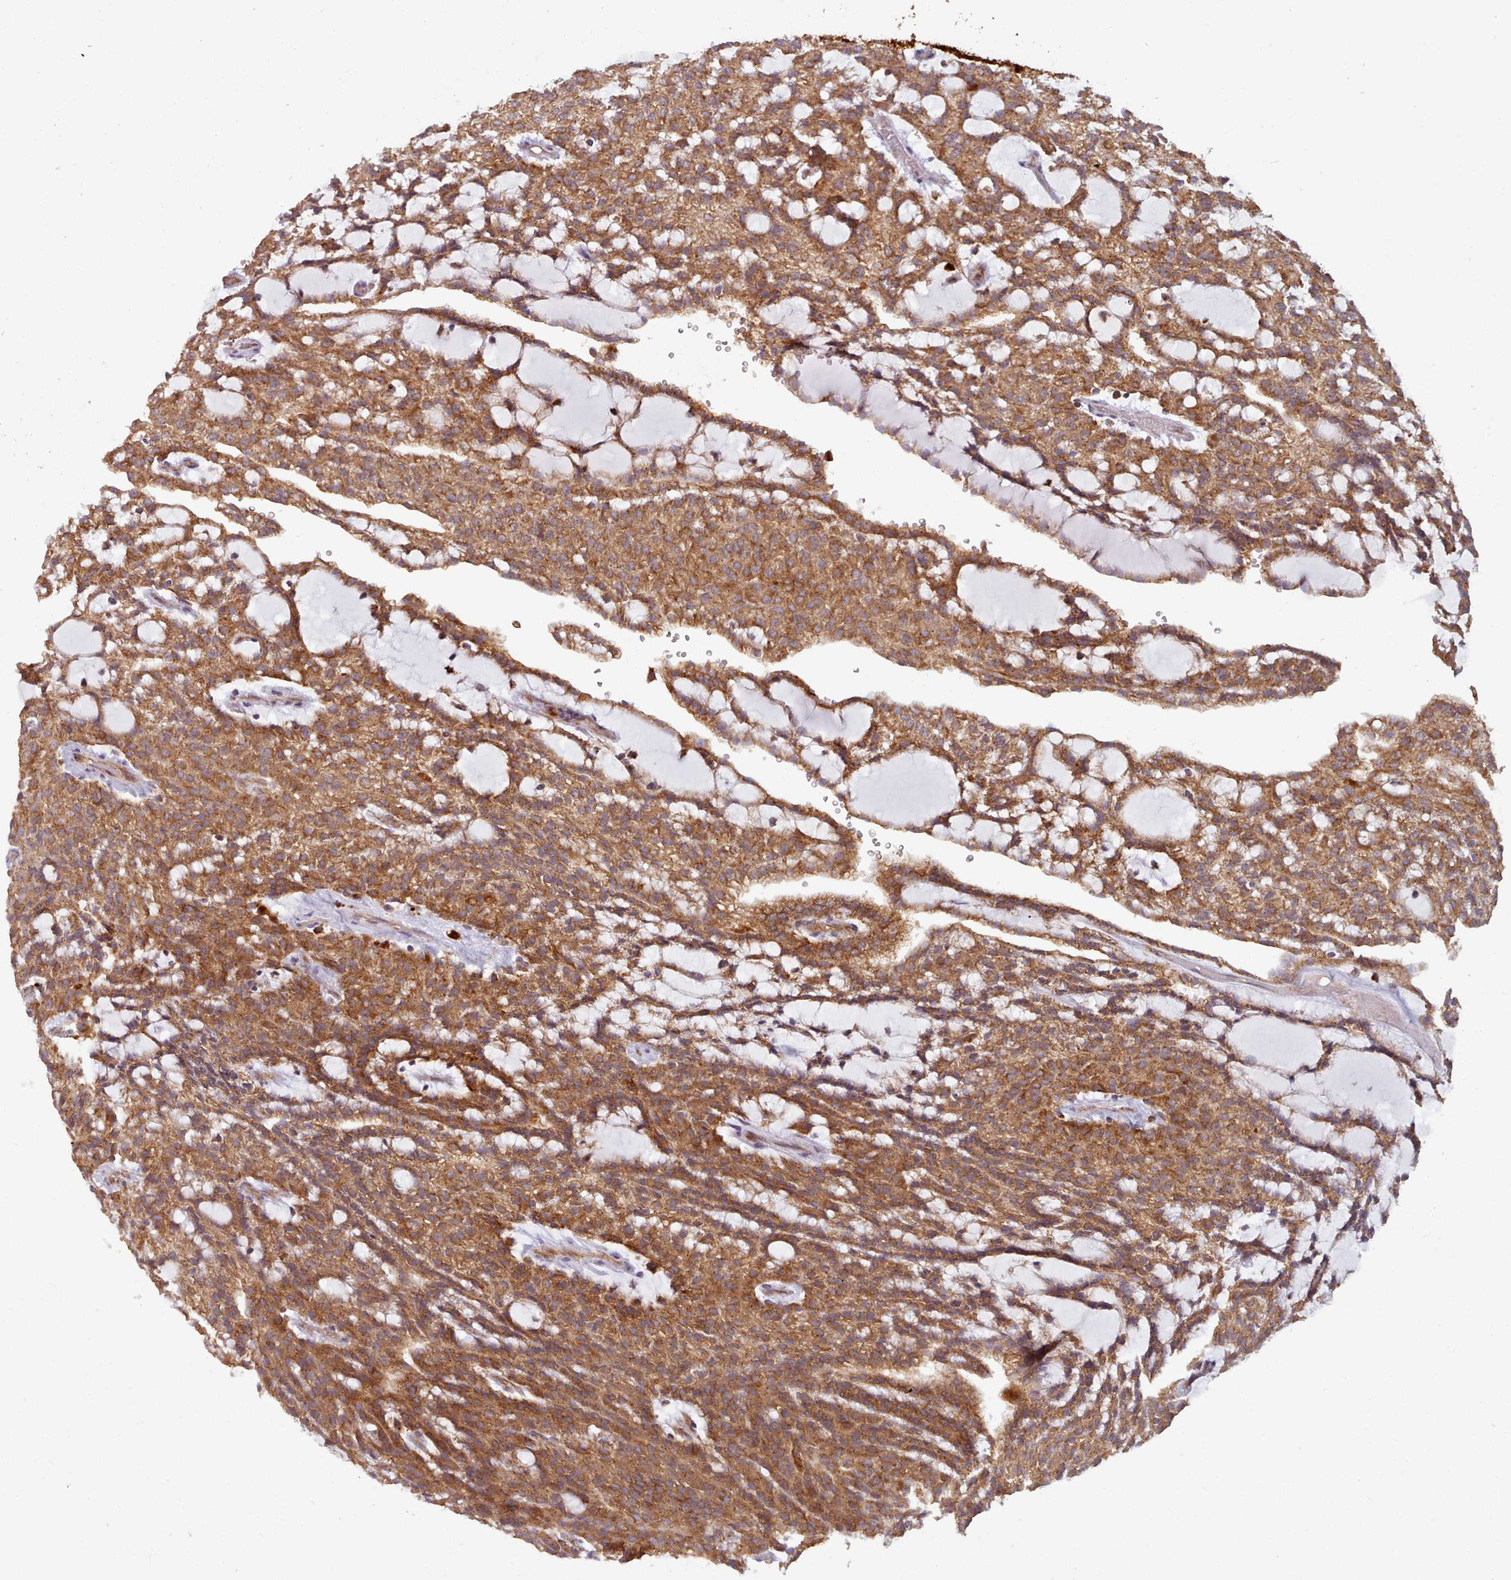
{"staining": {"intensity": "strong", "quantity": ">75%", "location": "cytoplasmic/membranous"}, "tissue": "renal cancer", "cell_type": "Tumor cells", "image_type": "cancer", "snomed": [{"axis": "morphology", "description": "Adenocarcinoma, NOS"}, {"axis": "topography", "description": "Kidney"}], "caption": "DAB immunohistochemical staining of human adenocarcinoma (renal) reveals strong cytoplasmic/membranous protein positivity in about >75% of tumor cells.", "gene": "CRYBG1", "patient": {"sex": "male", "age": 63}}